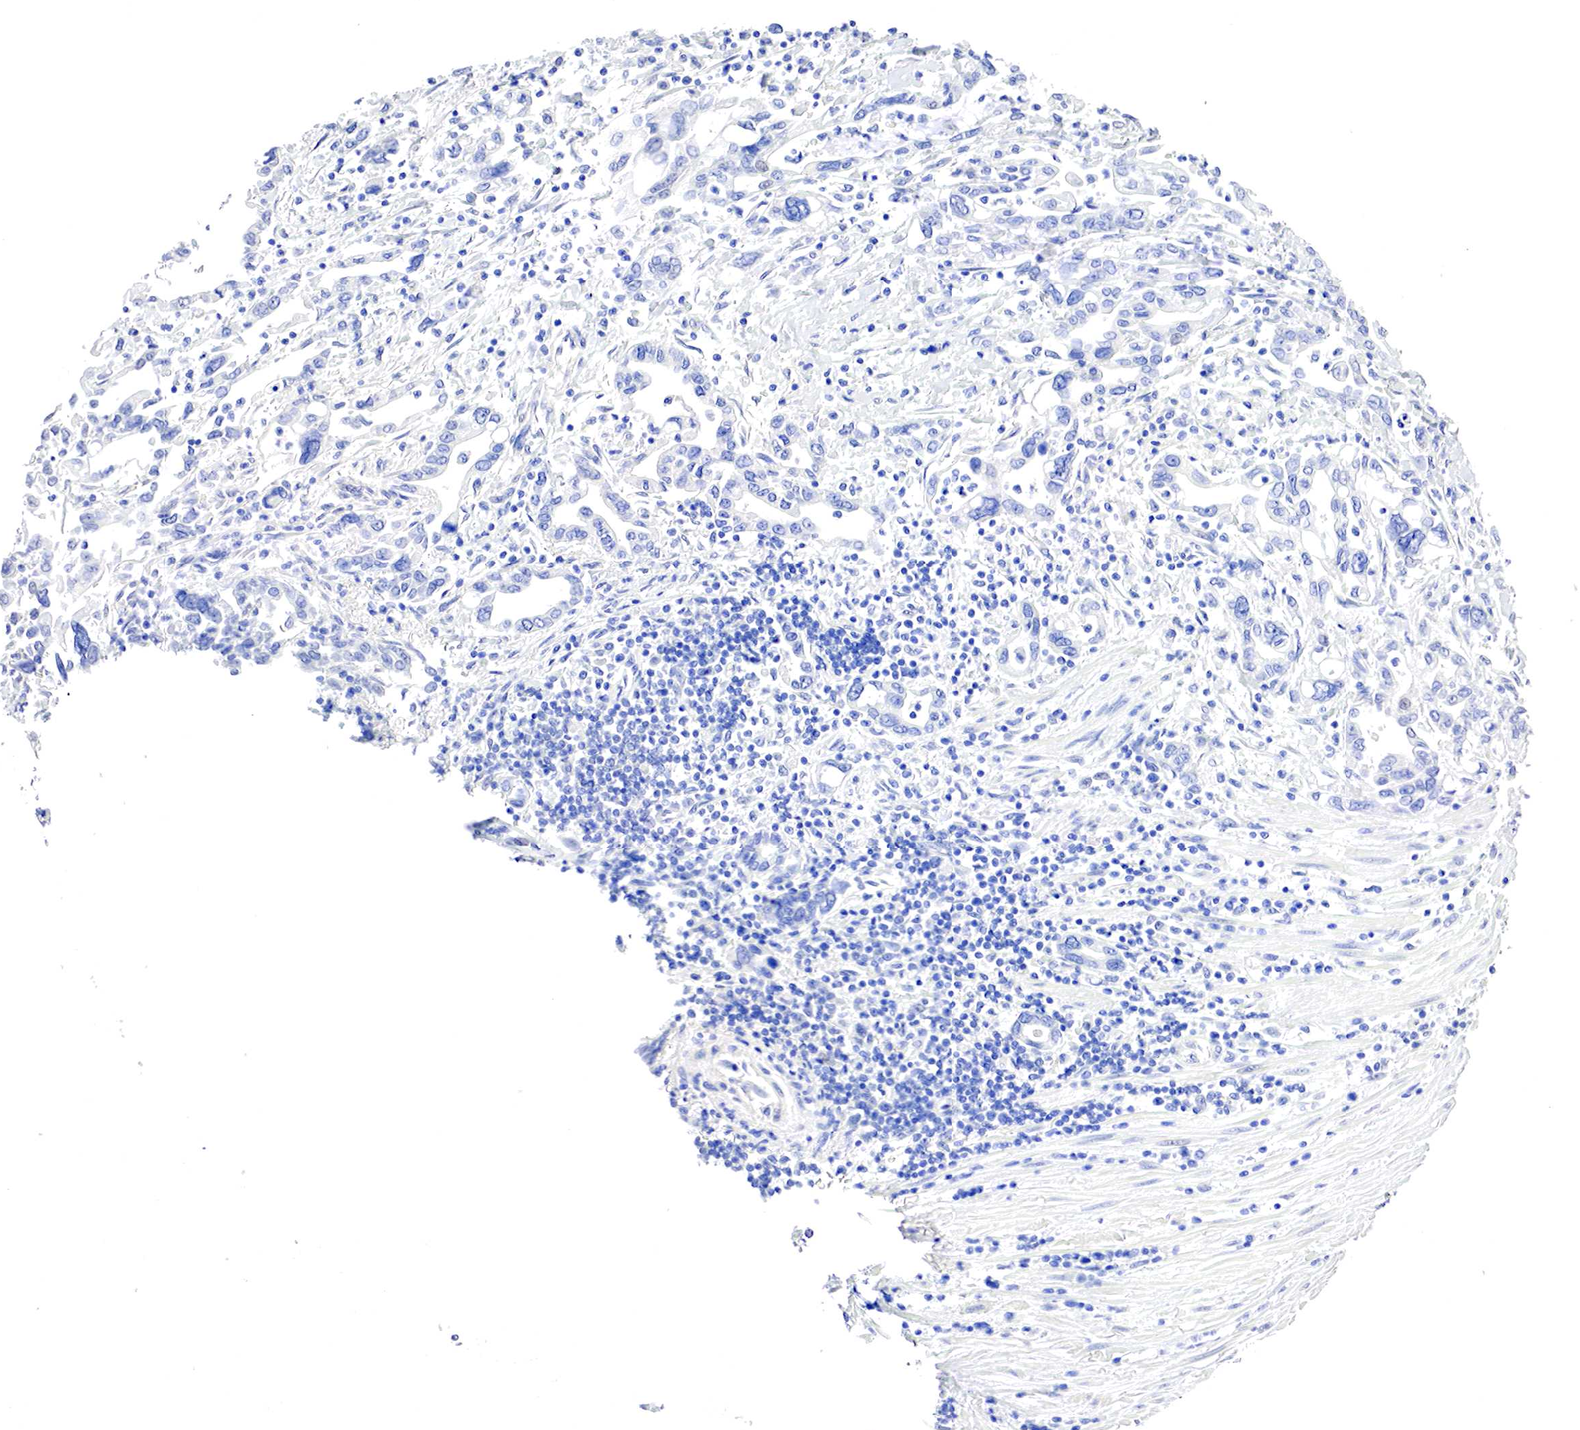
{"staining": {"intensity": "negative", "quantity": "none", "location": "none"}, "tissue": "pancreatic cancer", "cell_type": "Tumor cells", "image_type": "cancer", "snomed": [{"axis": "morphology", "description": "Adenocarcinoma, NOS"}, {"axis": "topography", "description": "Pancreas"}], "caption": "Immunohistochemical staining of pancreatic adenocarcinoma exhibits no significant expression in tumor cells. The staining is performed using DAB brown chromogen with nuclei counter-stained in using hematoxylin.", "gene": "OTC", "patient": {"sex": "female", "age": 57}}